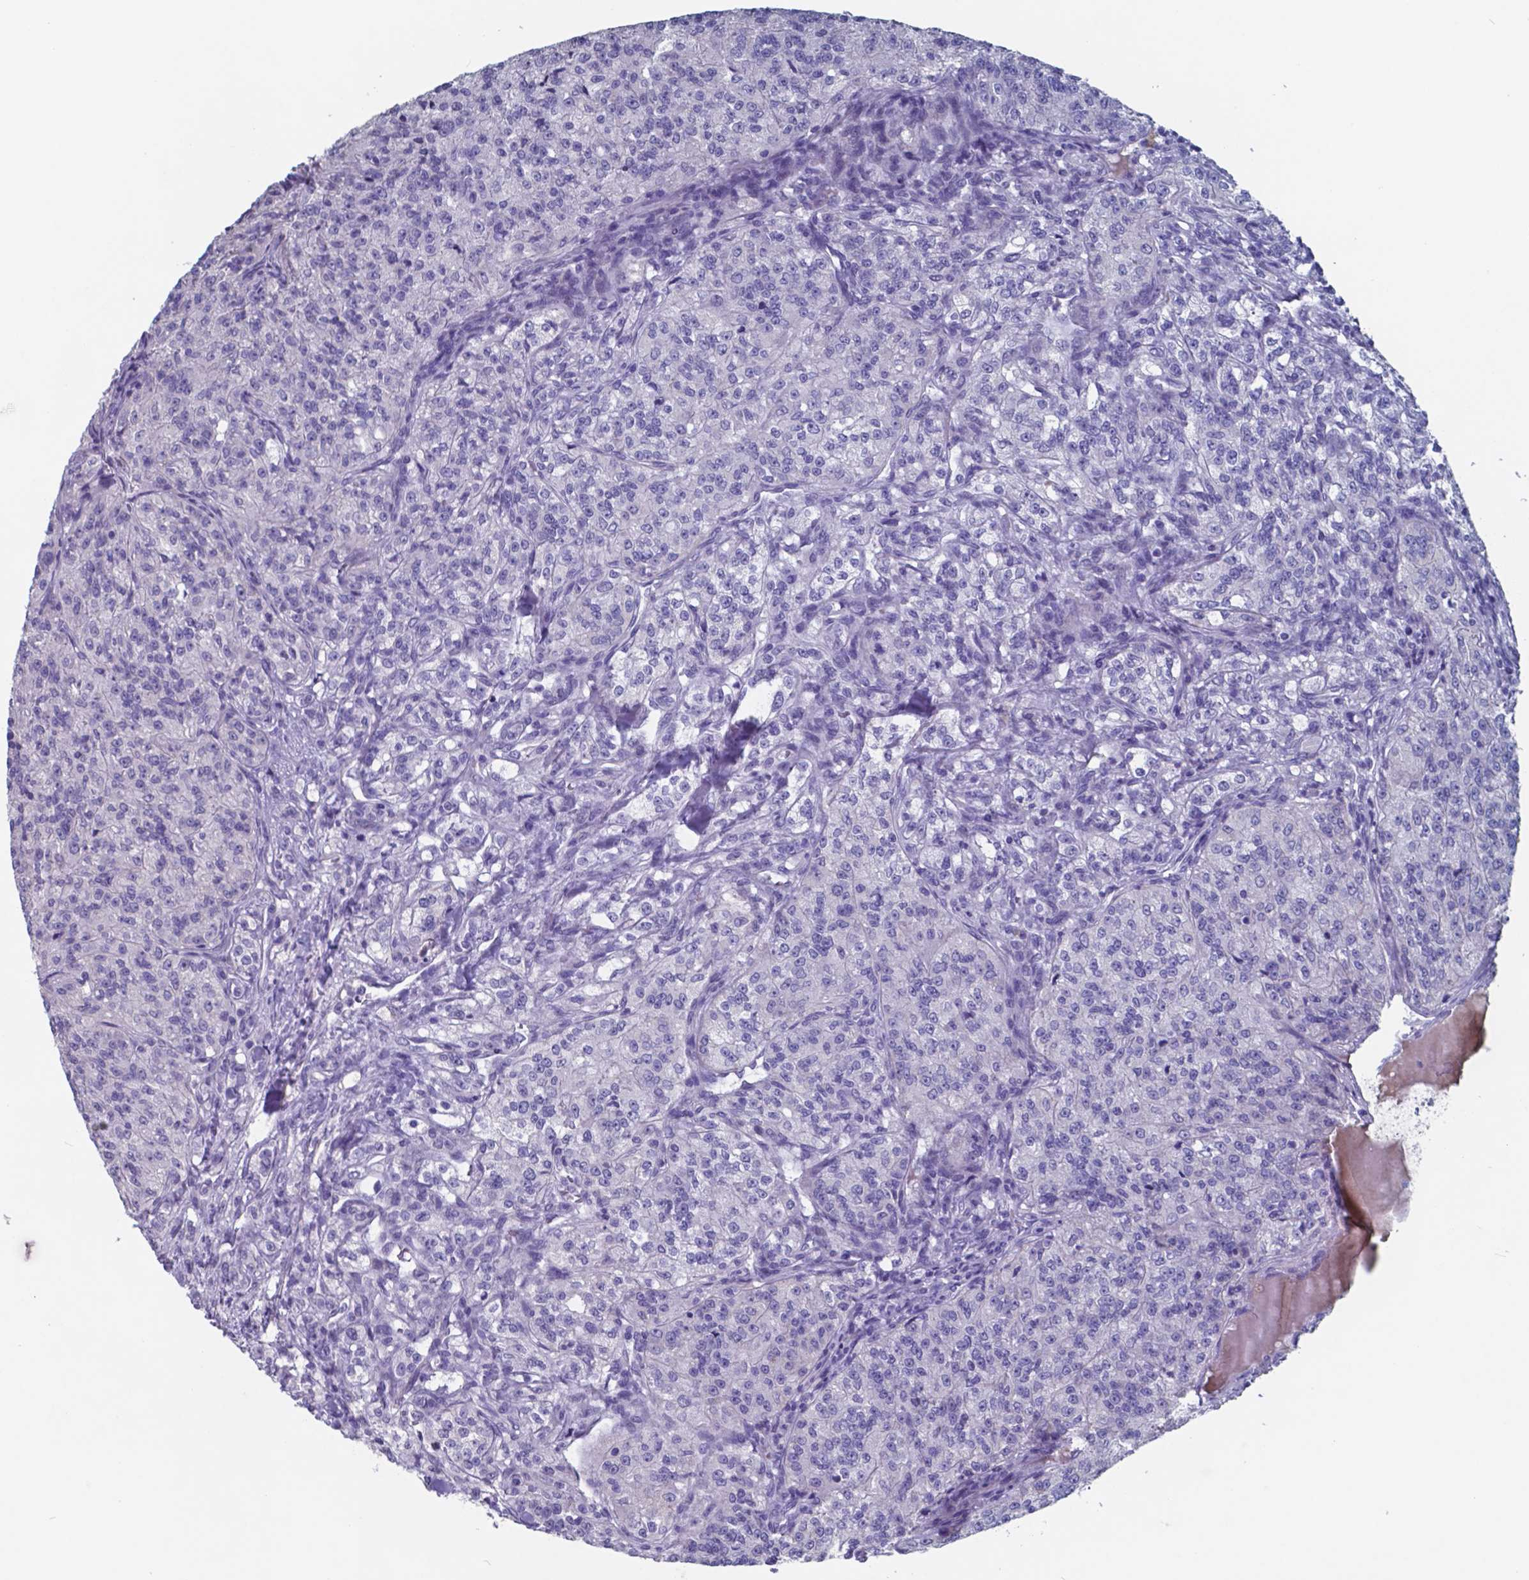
{"staining": {"intensity": "negative", "quantity": "none", "location": "none"}, "tissue": "renal cancer", "cell_type": "Tumor cells", "image_type": "cancer", "snomed": [{"axis": "morphology", "description": "Adenocarcinoma, NOS"}, {"axis": "topography", "description": "Kidney"}], "caption": "The immunohistochemistry (IHC) histopathology image has no significant expression in tumor cells of renal cancer (adenocarcinoma) tissue.", "gene": "TTR", "patient": {"sex": "female", "age": 63}}